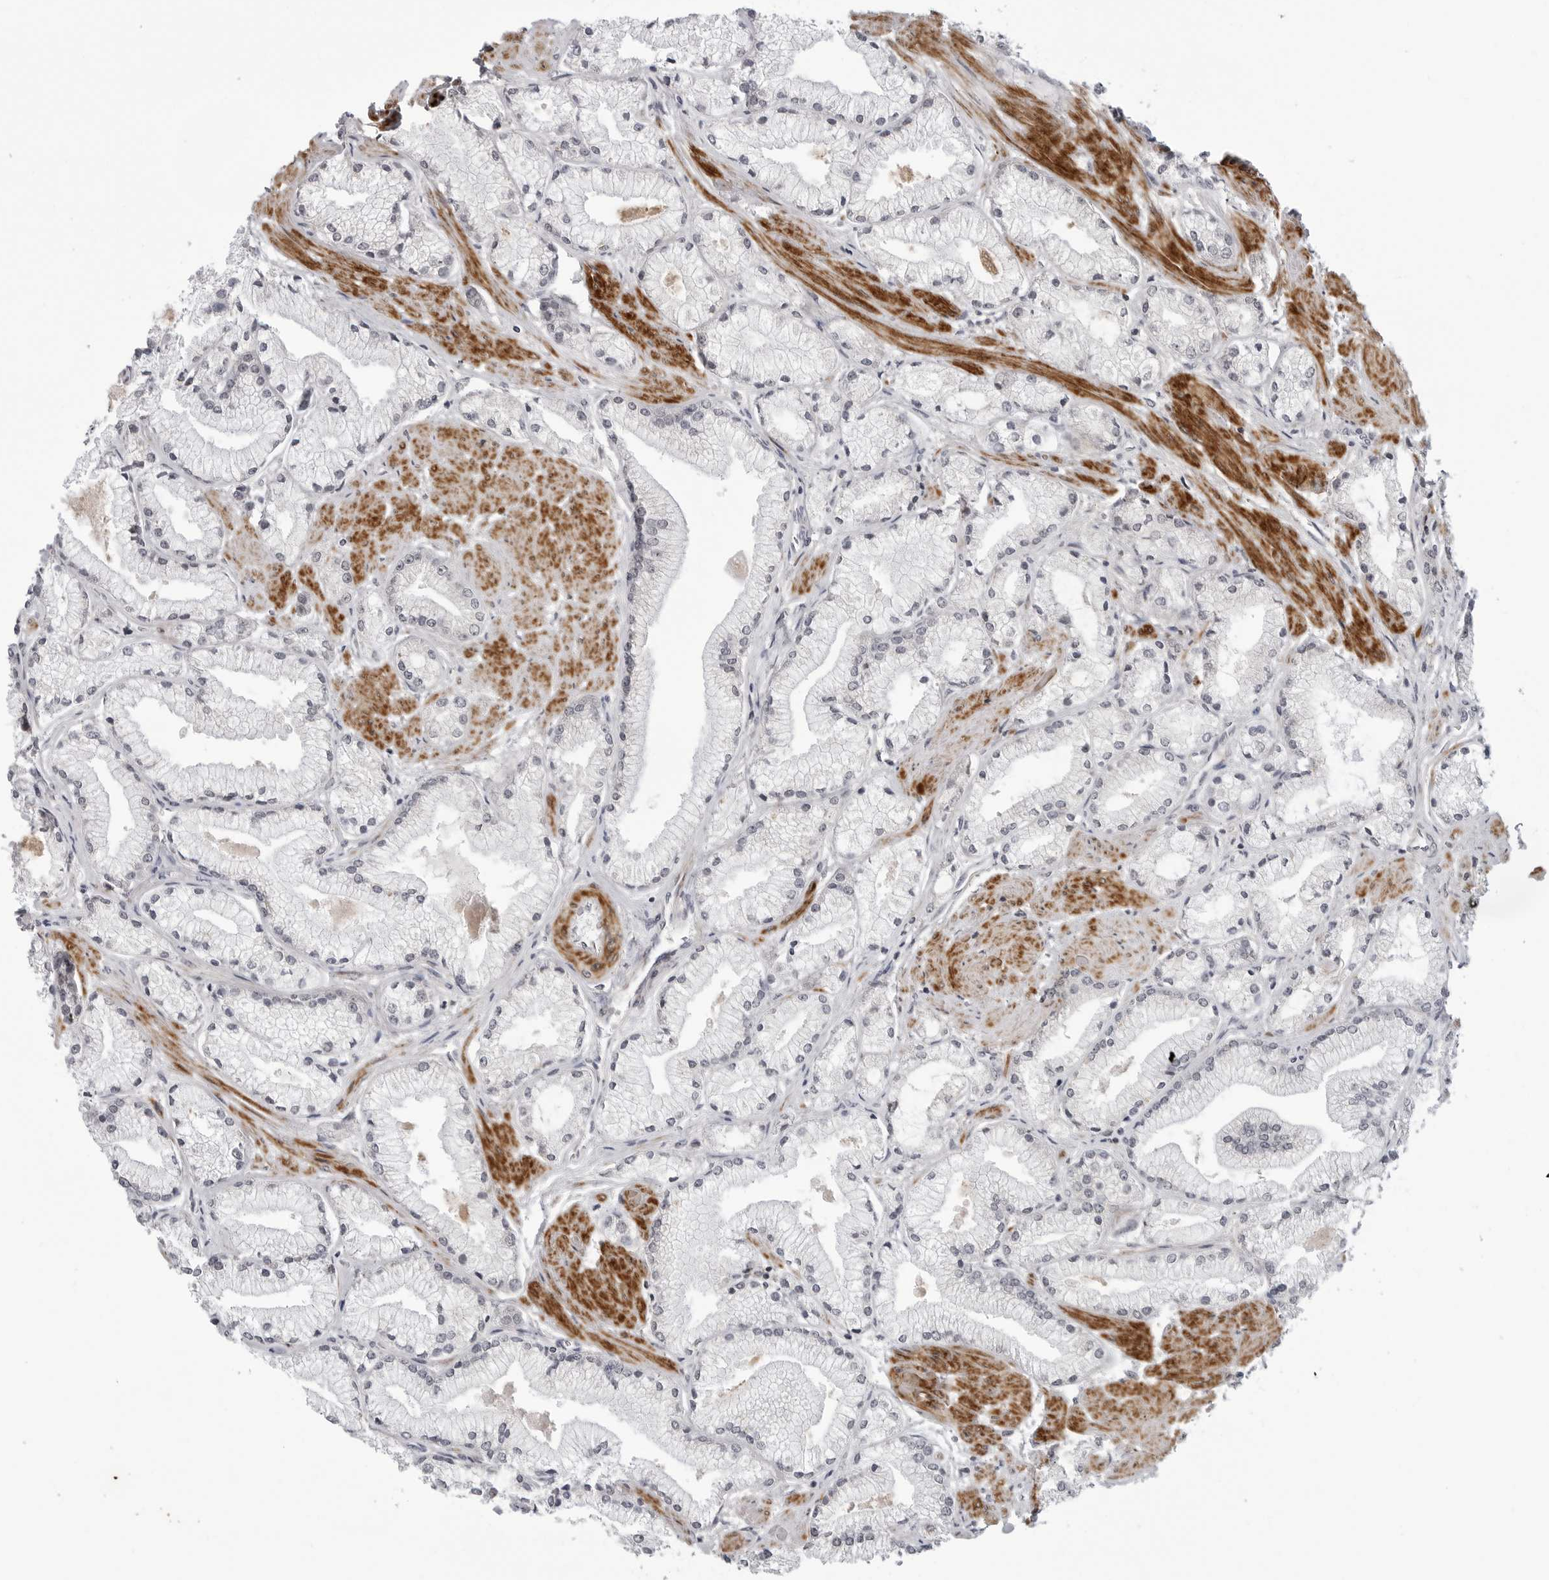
{"staining": {"intensity": "negative", "quantity": "none", "location": "none"}, "tissue": "prostate cancer", "cell_type": "Tumor cells", "image_type": "cancer", "snomed": [{"axis": "morphology", "description": "Adenocarcinoma, High grade"}, {"axis": "topography", "description": "Prostate"}], "caption": "Prostate cancer was stained to show a protein in brown. There is no significant positivity in tumor cells.", "gene": "ADAMTS5", "patient": {"sex": "male", "age": 50}}